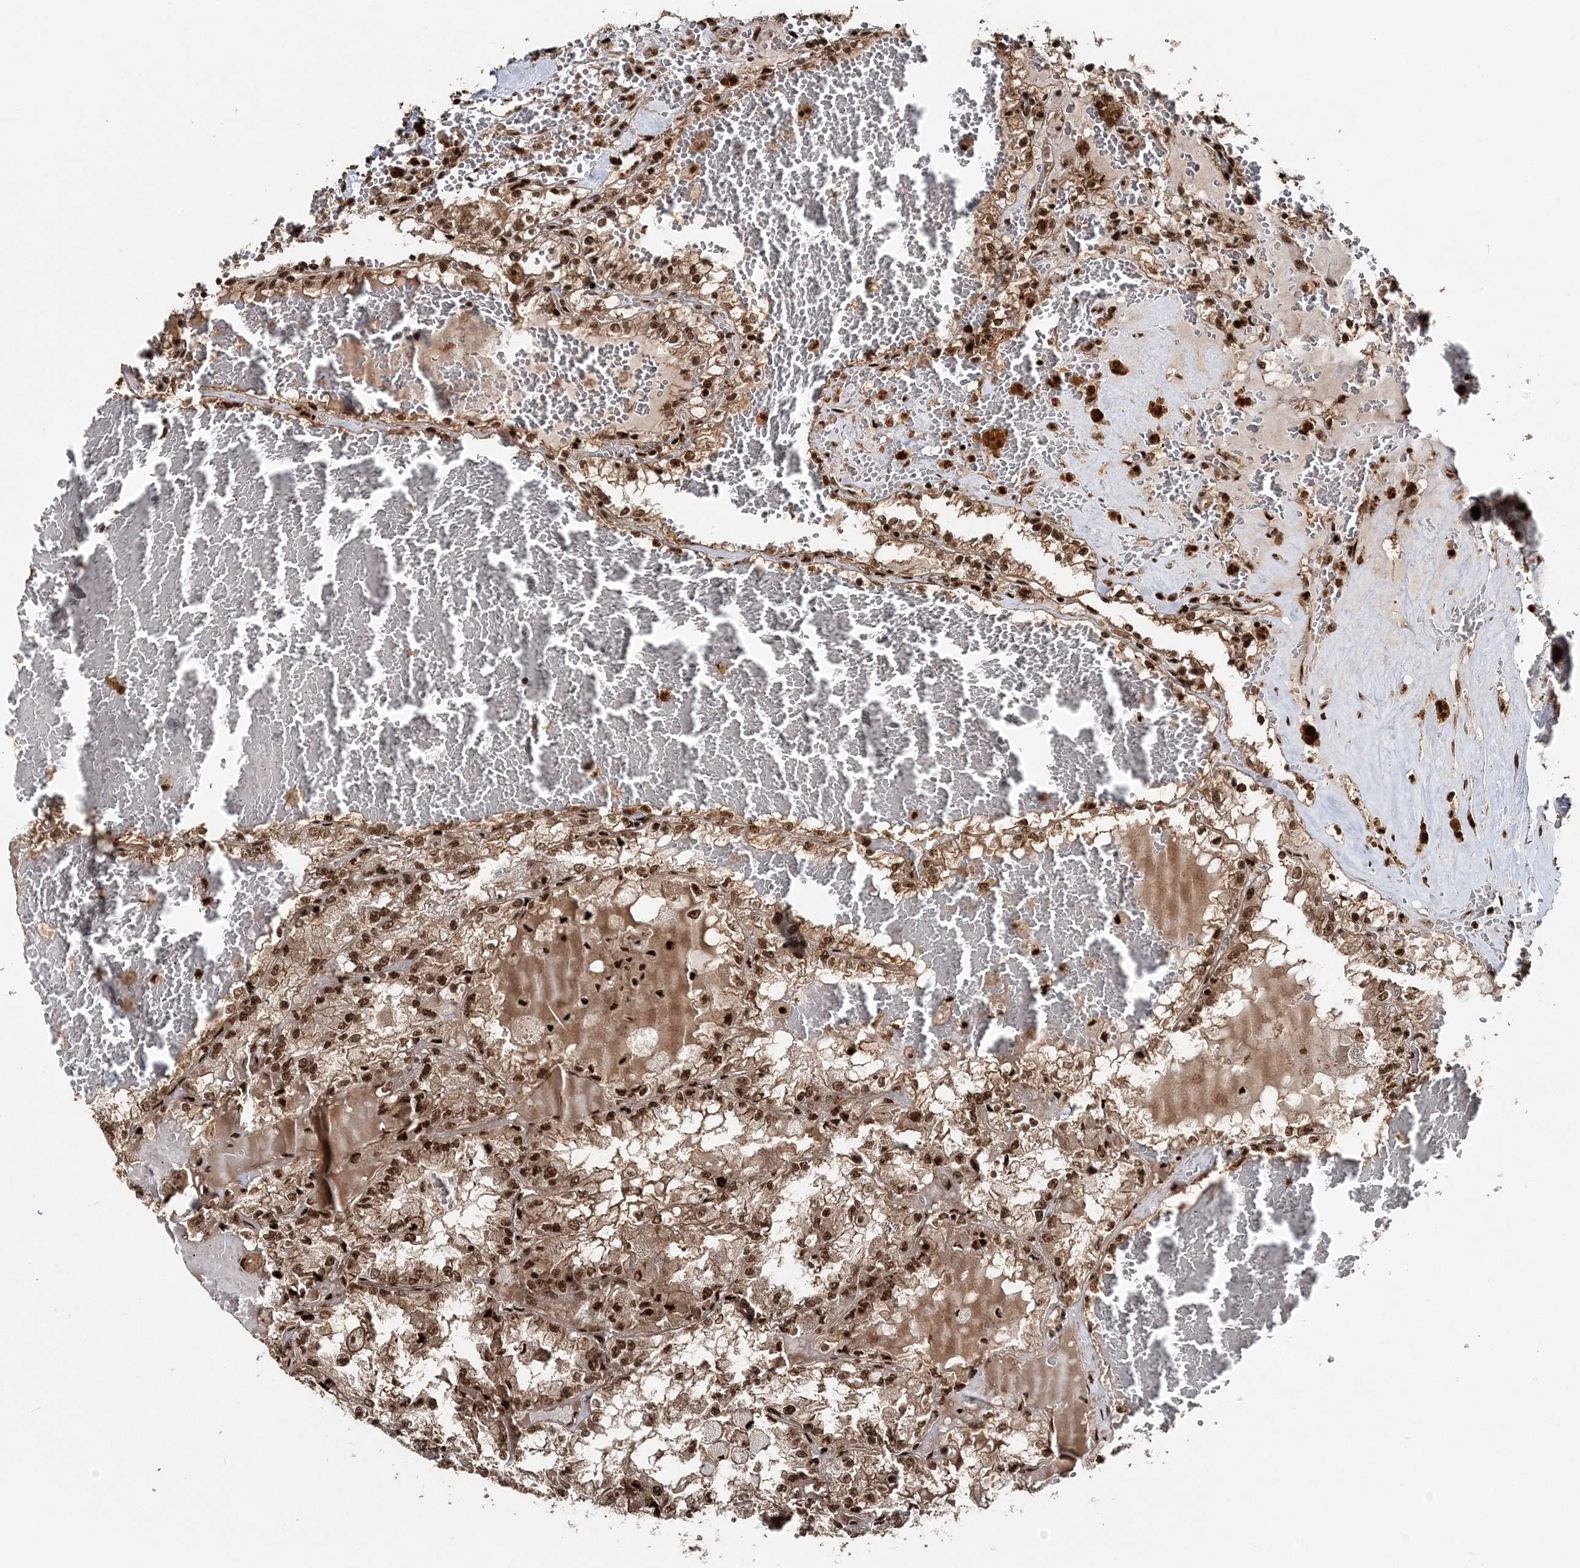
{"staining": {"intensity": "strong", "quantity": ">75%", "location": "nuclear"}, "tissue": "renal cancer", "cell_type": "Tumor cells", "image_type": "cancer", "snomed": [{"axis": "morphology", "description": "Adenocarcinoma, NOS"}, {"axis": "topography", "description": "Kidney"}], "caption": "Strong nuclear expression for a protein is appreciated in about >75% of tumor cells of renal cancer using IHC.", "gene": "EXOSC8", "patient": {"sex": "female", "age": 56}}